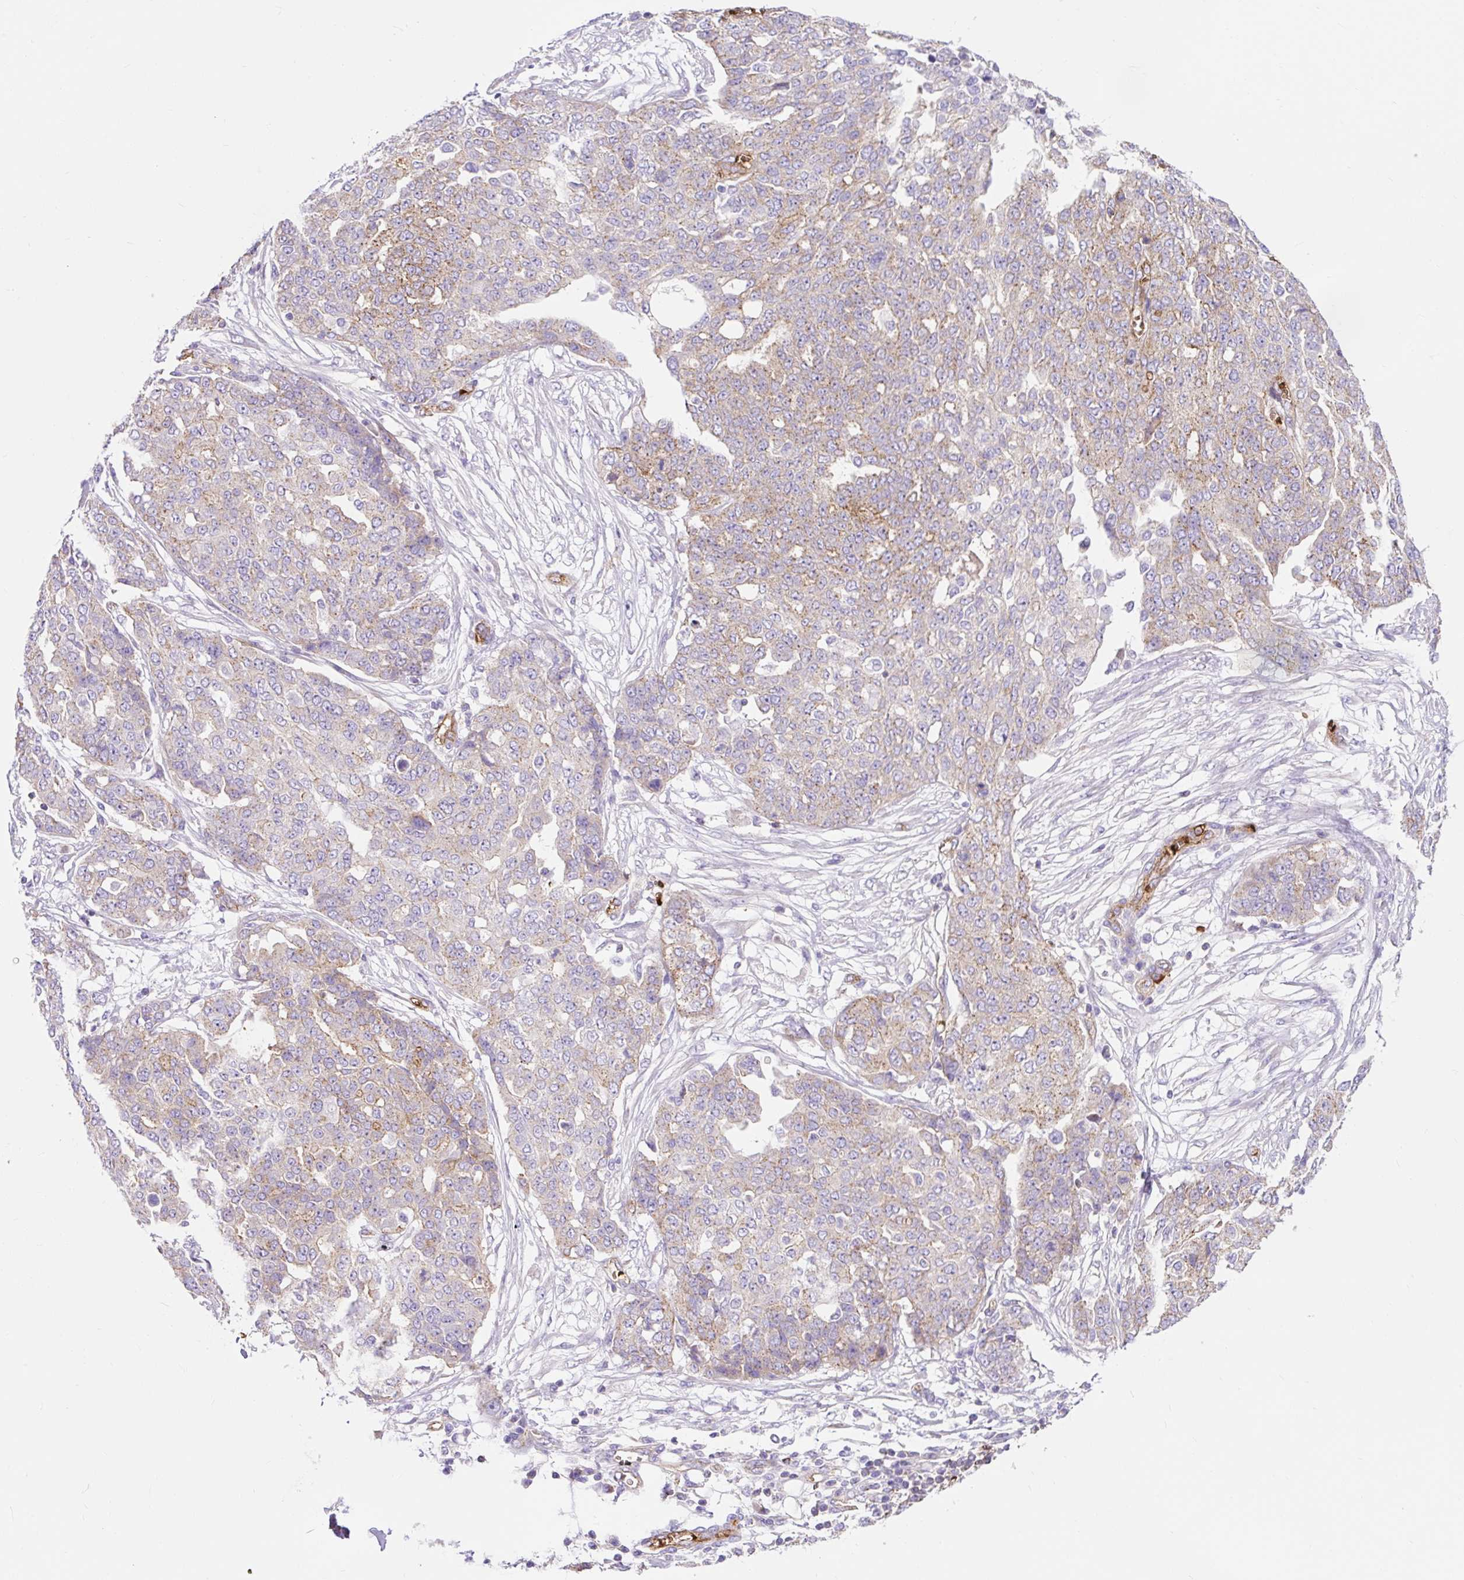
{"staining": {"intensity": "weak", "quantity": "25%-75%", "location": "cytoplasmic/membranous"}, "tissue": "ovarian cancer", "cell_type": "Tumor cells", "image_type": "cancer", "snomed": [{"axis": "morphology", "description": "Cystadenocarcinoma, serous, NOS"}, {"axis": "topography", "description": "Soft tissue"}, {"axis": "topography", "description": "Ovary"}], "caption": "The immunohistochemical stain highlights weak cytoplasmic/membranous staining in tumor cells of serous cystadenocarcinoma (ovarian) tissue.", "gene": "HIP1R", "patient": {"sex": "female", "age": 57}}